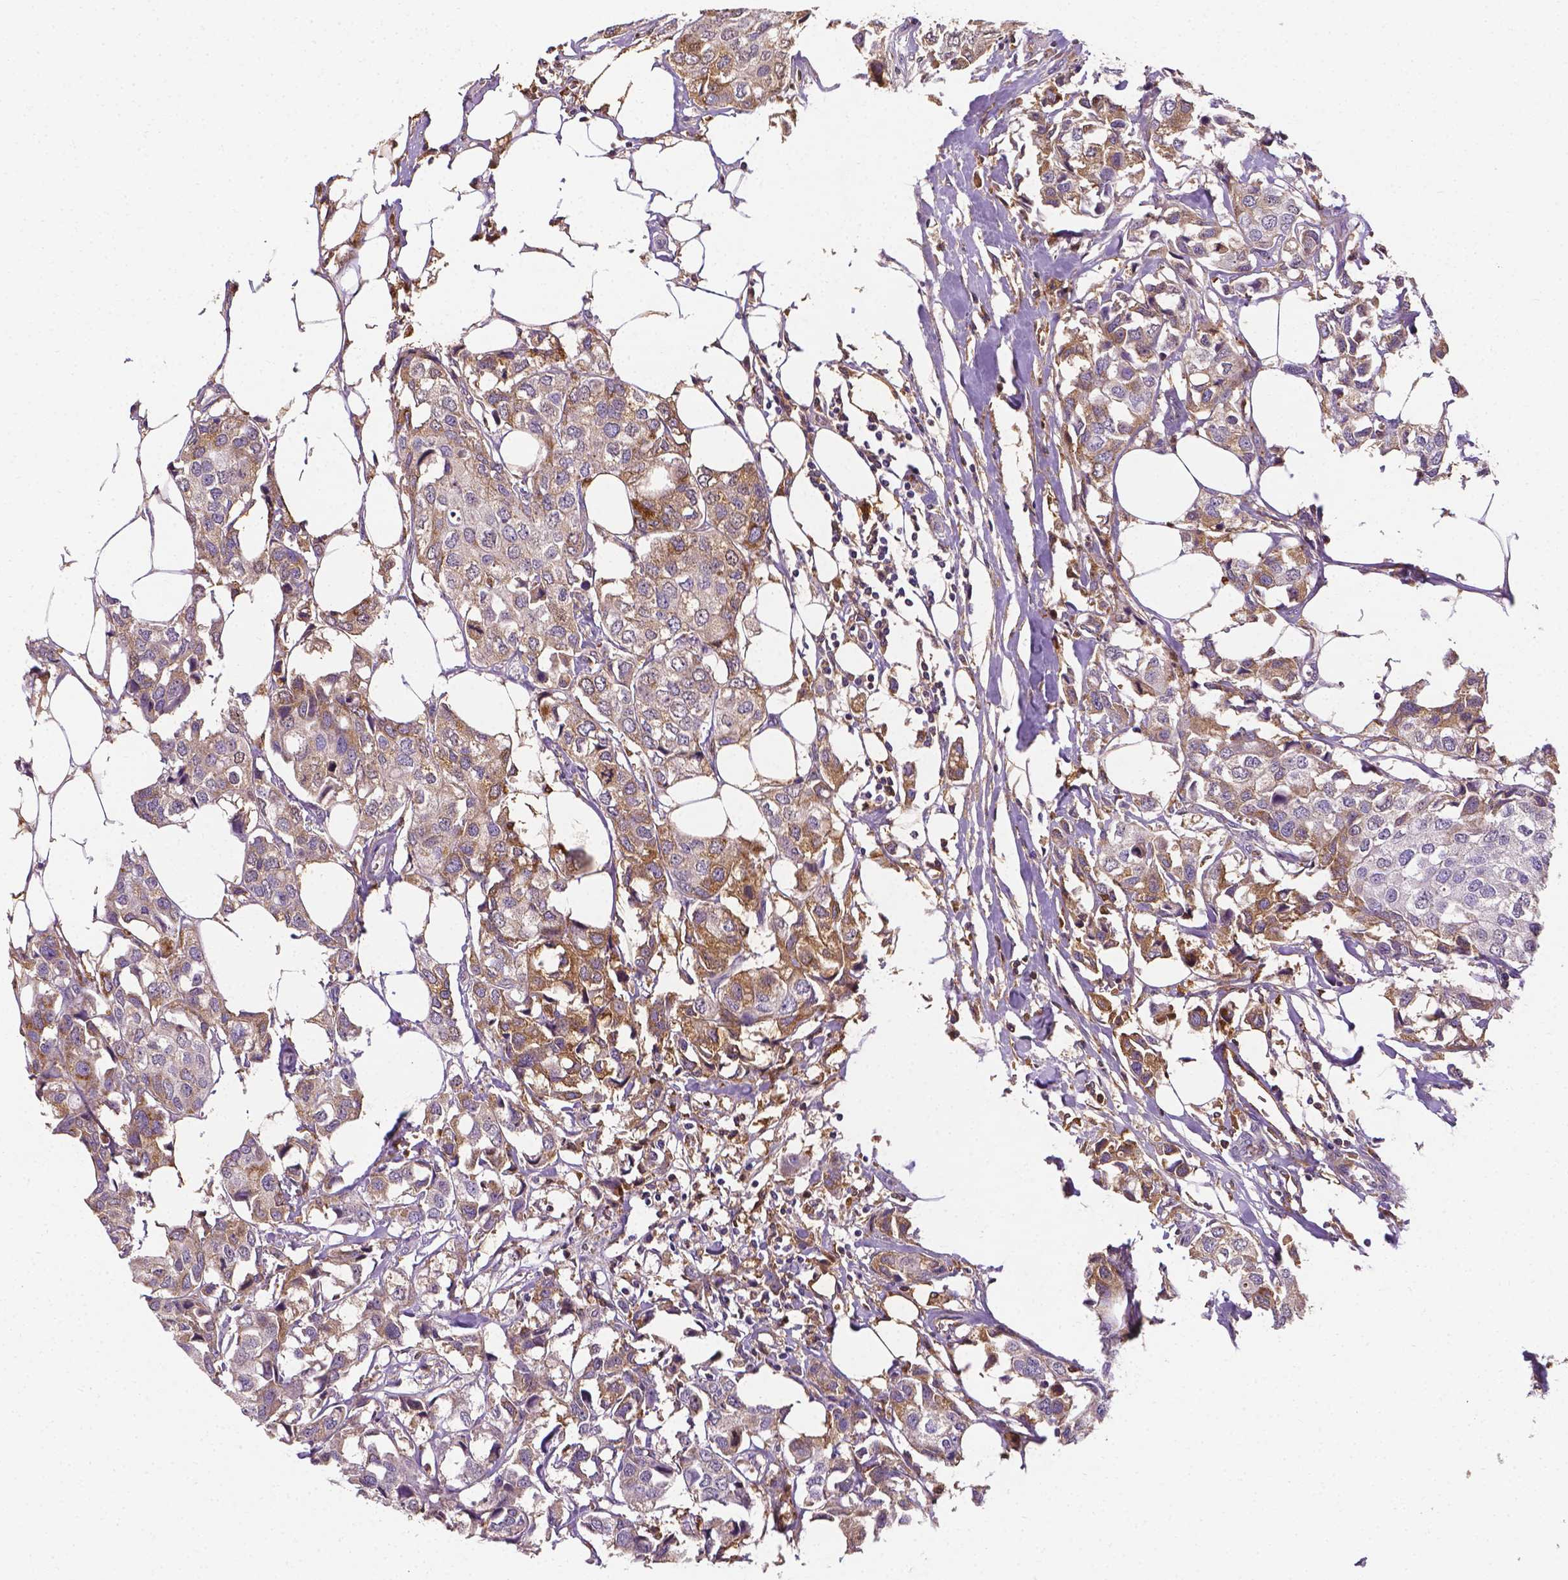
{"staining": {"intensity": "moderate", "quantity": ">75%", "location": "cytoplasmic/membranous"}, "tissue": "breast cancer", "cell_type": "Tumor cells", "image_type": "cancer", "snomed": [{"axis": "morphology", "description": "Duct carcinoma"}, {"axis": "topography", "description": "Breast"}], "caption": "Human breast cancer stained with a protein marker shows moderate staining in tumor cells.", "gene": "APOE", "patient": {"sex": "female", "age": 80}}